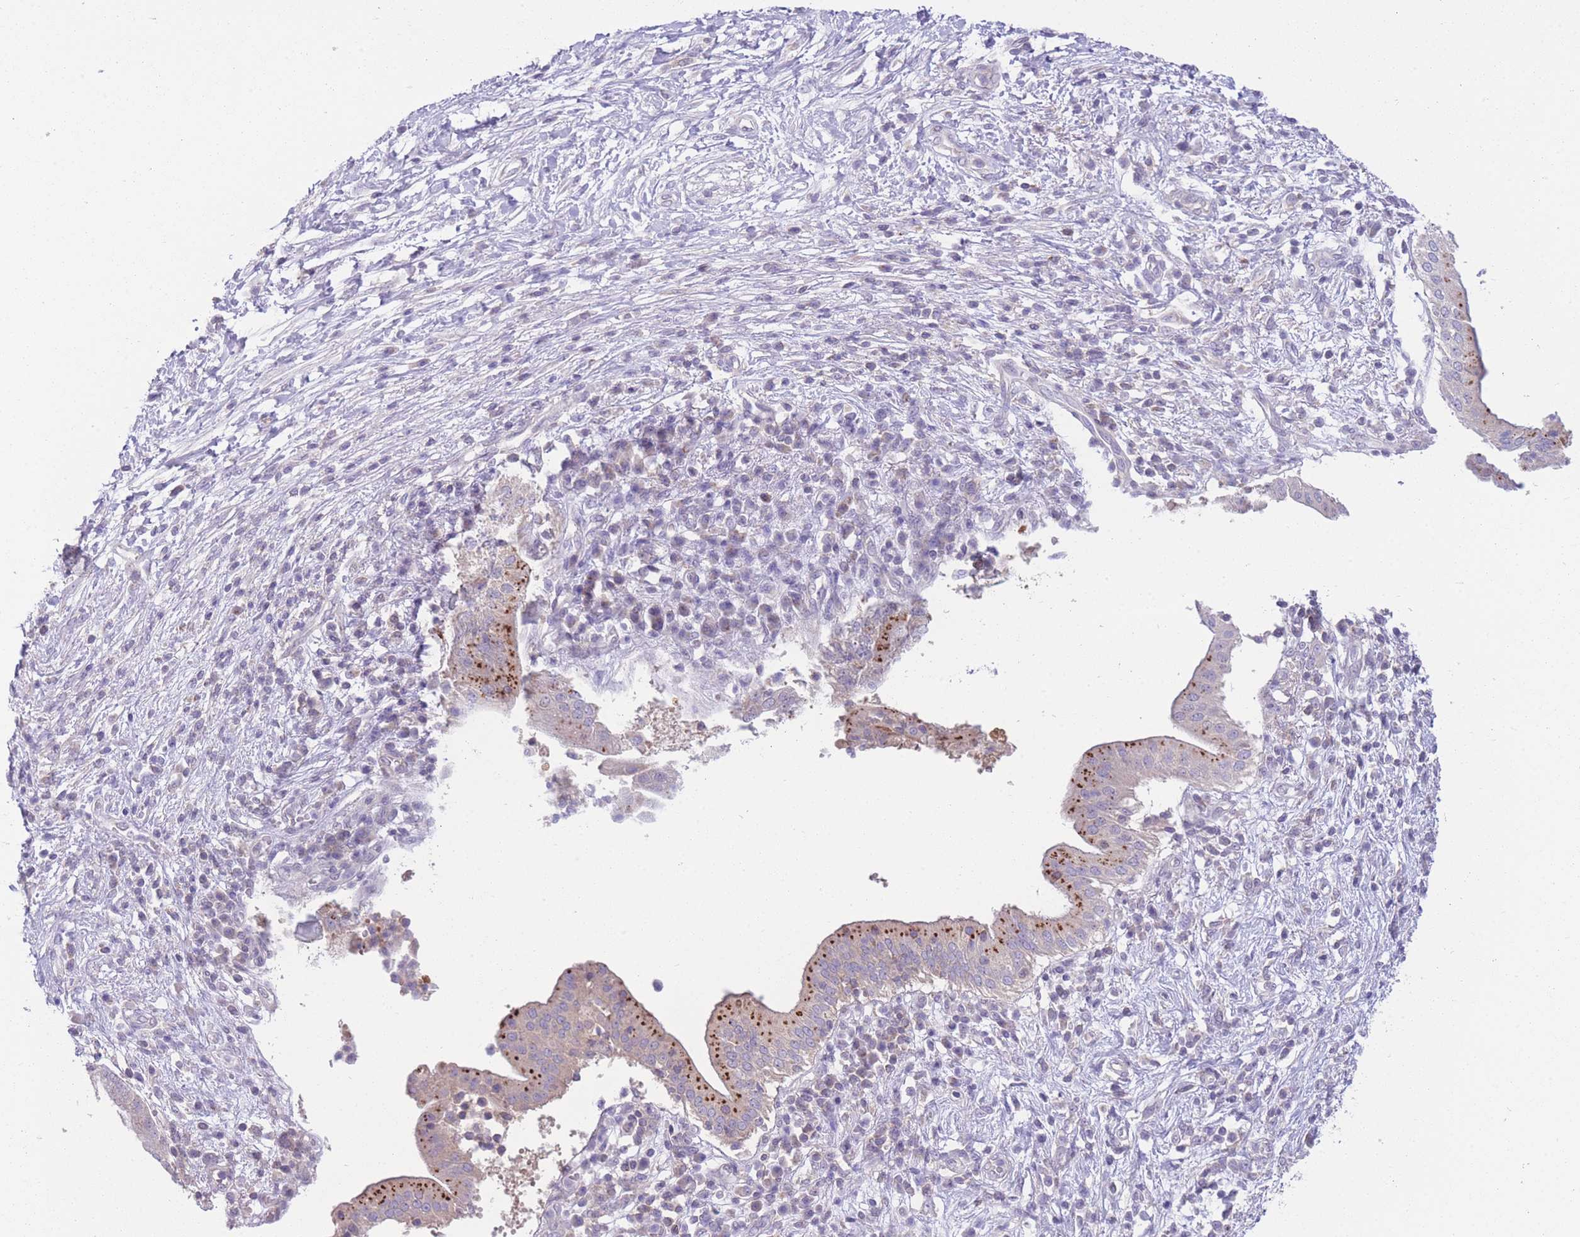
{"staining": {"intensity": "strong", "quantity": "<25%", "location": "cytoplasmic/membranous"}, "tissue": "pancreatic cancer", "cell_type": "Tumor cells", "image_type": "cancer", "snomed": [{"axis": "morphology", "description": "Adenocarcinoma, NOS"}, {"axis": "topography", "description": "Pancreas"}], "caption": "Pancreatic adenocarcinoma was stained to show a protein in brown. There is medium levels of strong cytoplasmic/membranous positivity in about <25% of tumor cells.", "gene": "CCT6B", "patient": {"sex": "male", "age": 68}}